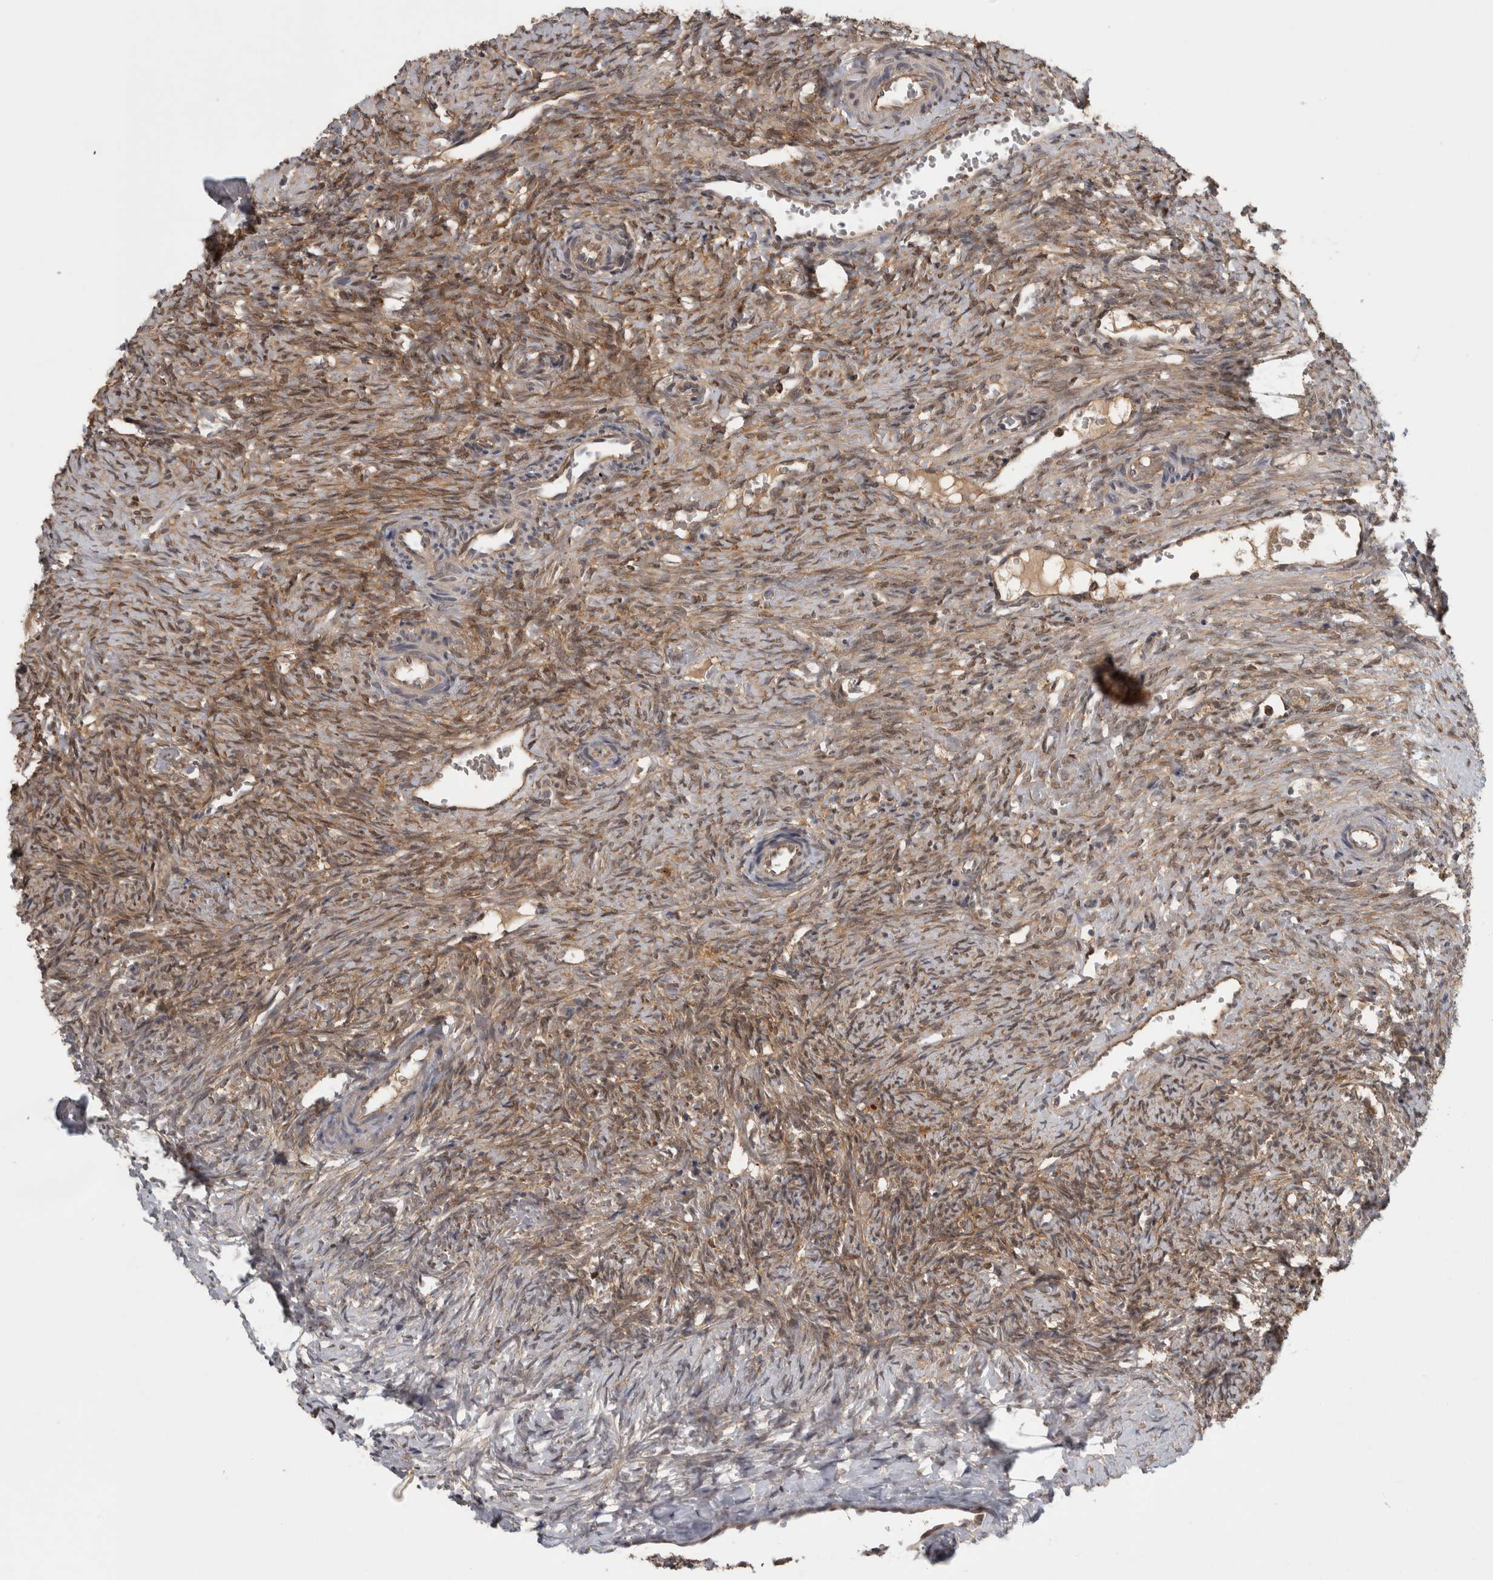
{"staining": {"intensity": "strong", "quantity": ">75%", "location": "cytoplasmic/membranous"}, "tissue": "ovary", "cell_type": "Follicle cells", "image_type": "normal", "snomed": [{"axis": "morphology", "description": "Normal tissue, NOS"}, {"axis": "topography", "description": "Ovary"}], "caption": "Immunohistochemical staining of unremarkable ovary demonstrates >75% levels of strong cytoplasmic/membranous protein positivity in approximately >75% of follicle cells. (DAB (3,3'-diaminobenzidine) IHC, brown staining for protein, blue staining for nuclei).", "gene": "TRMT61B", "patient": {"sex": "female", "age": 41}}